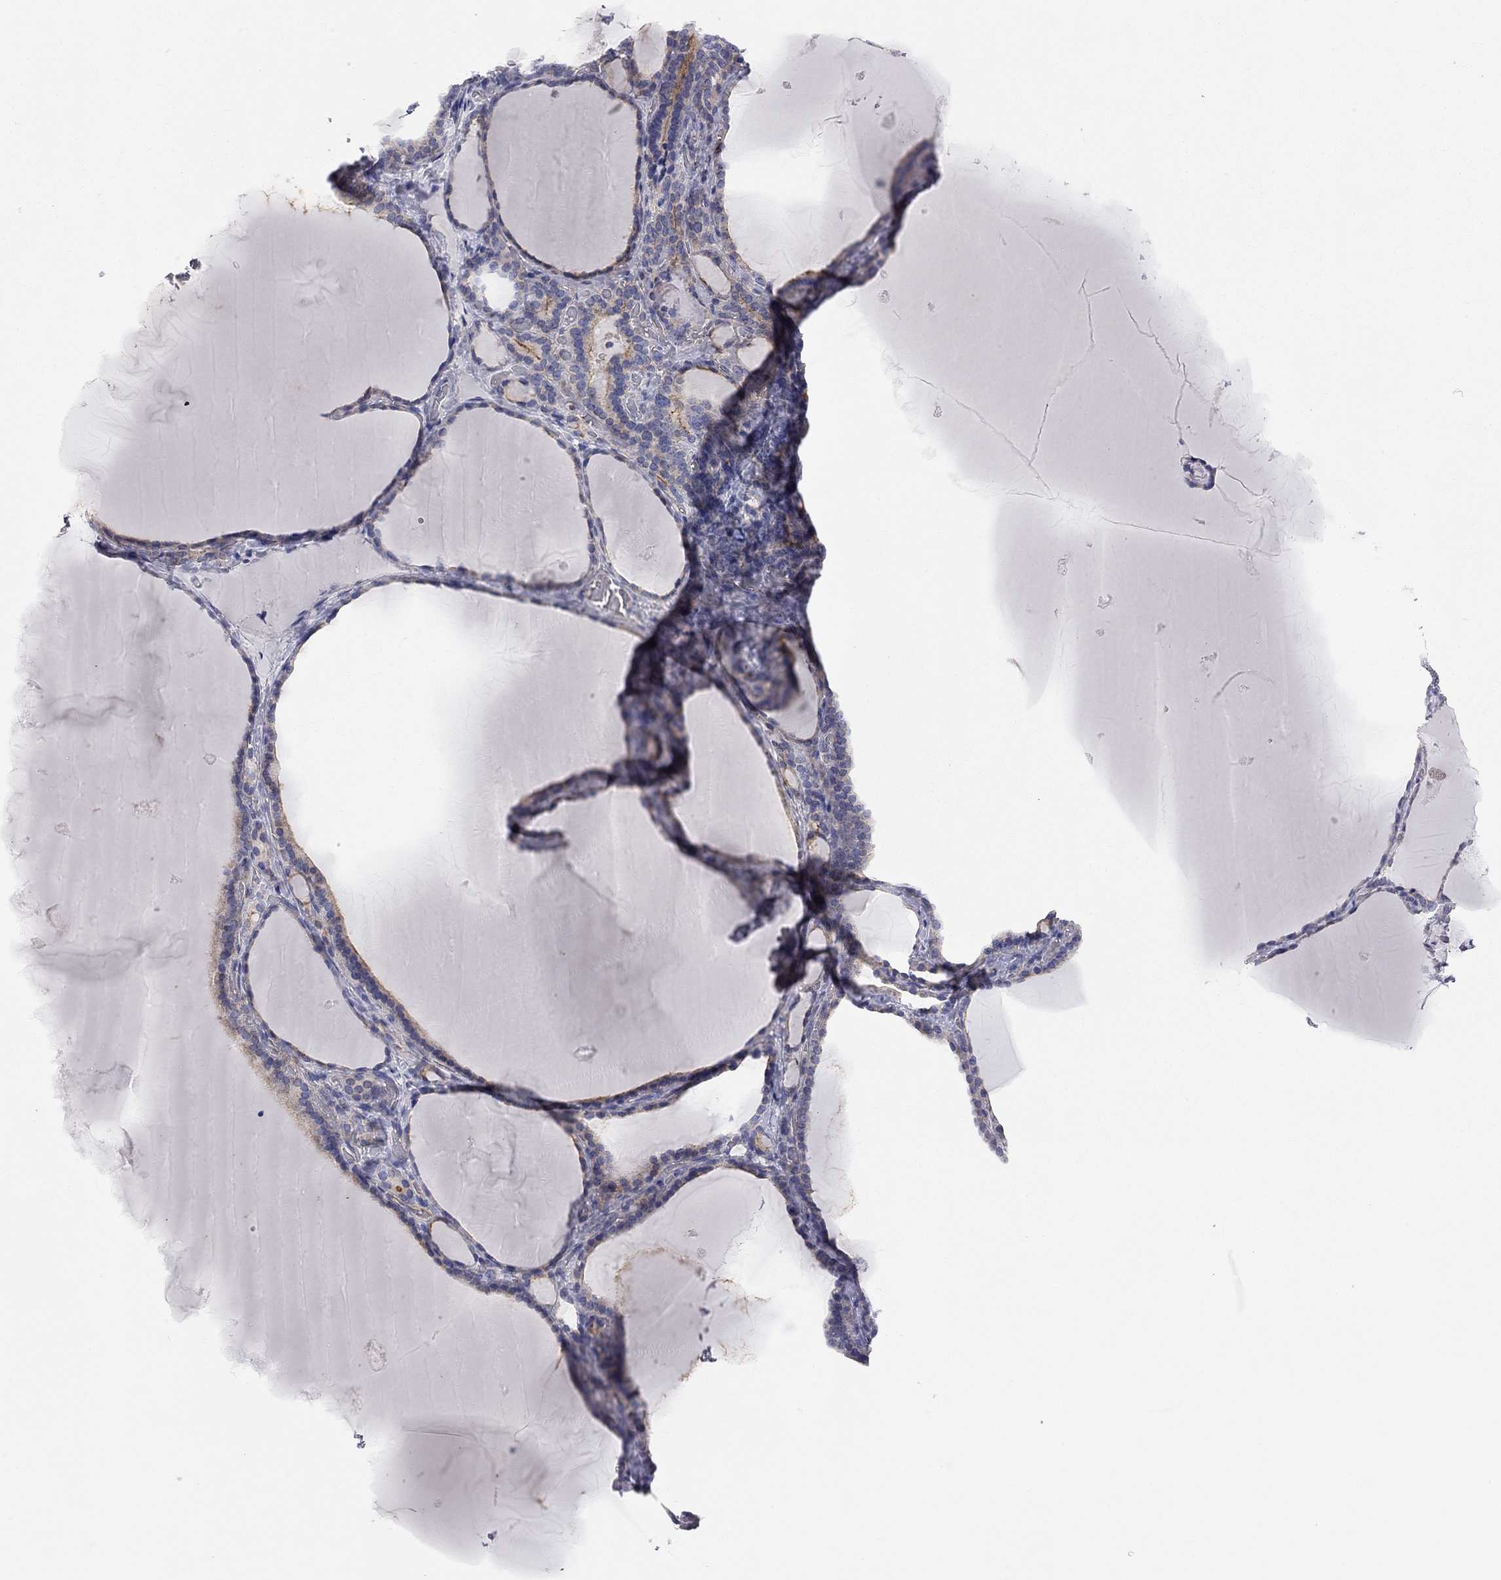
{"staining": {"intensity": "weak", "quantity": "<25%", "location": "cytoplasmic/membranous"}, "tissue": "thyroid gland", "cell_type": "Glandular cells", "image_type": "normal", "snomed": [{"axis": "morphology", "description": "Normal tissue, NOS"}, {"axis": "morphology", "description": "Hyperplasia, NOS"}, {"axis": "topography", "description": "Thyroid gland"}], "caption": "Immunohistochemistry histopathology image of unremarkable thyroid gland: human thyroid gland stained with DAB shows no significant protein positivity in glandular cells.", "gene": "GPRC5B", "patient": {"sex": "female", "age": 27}}